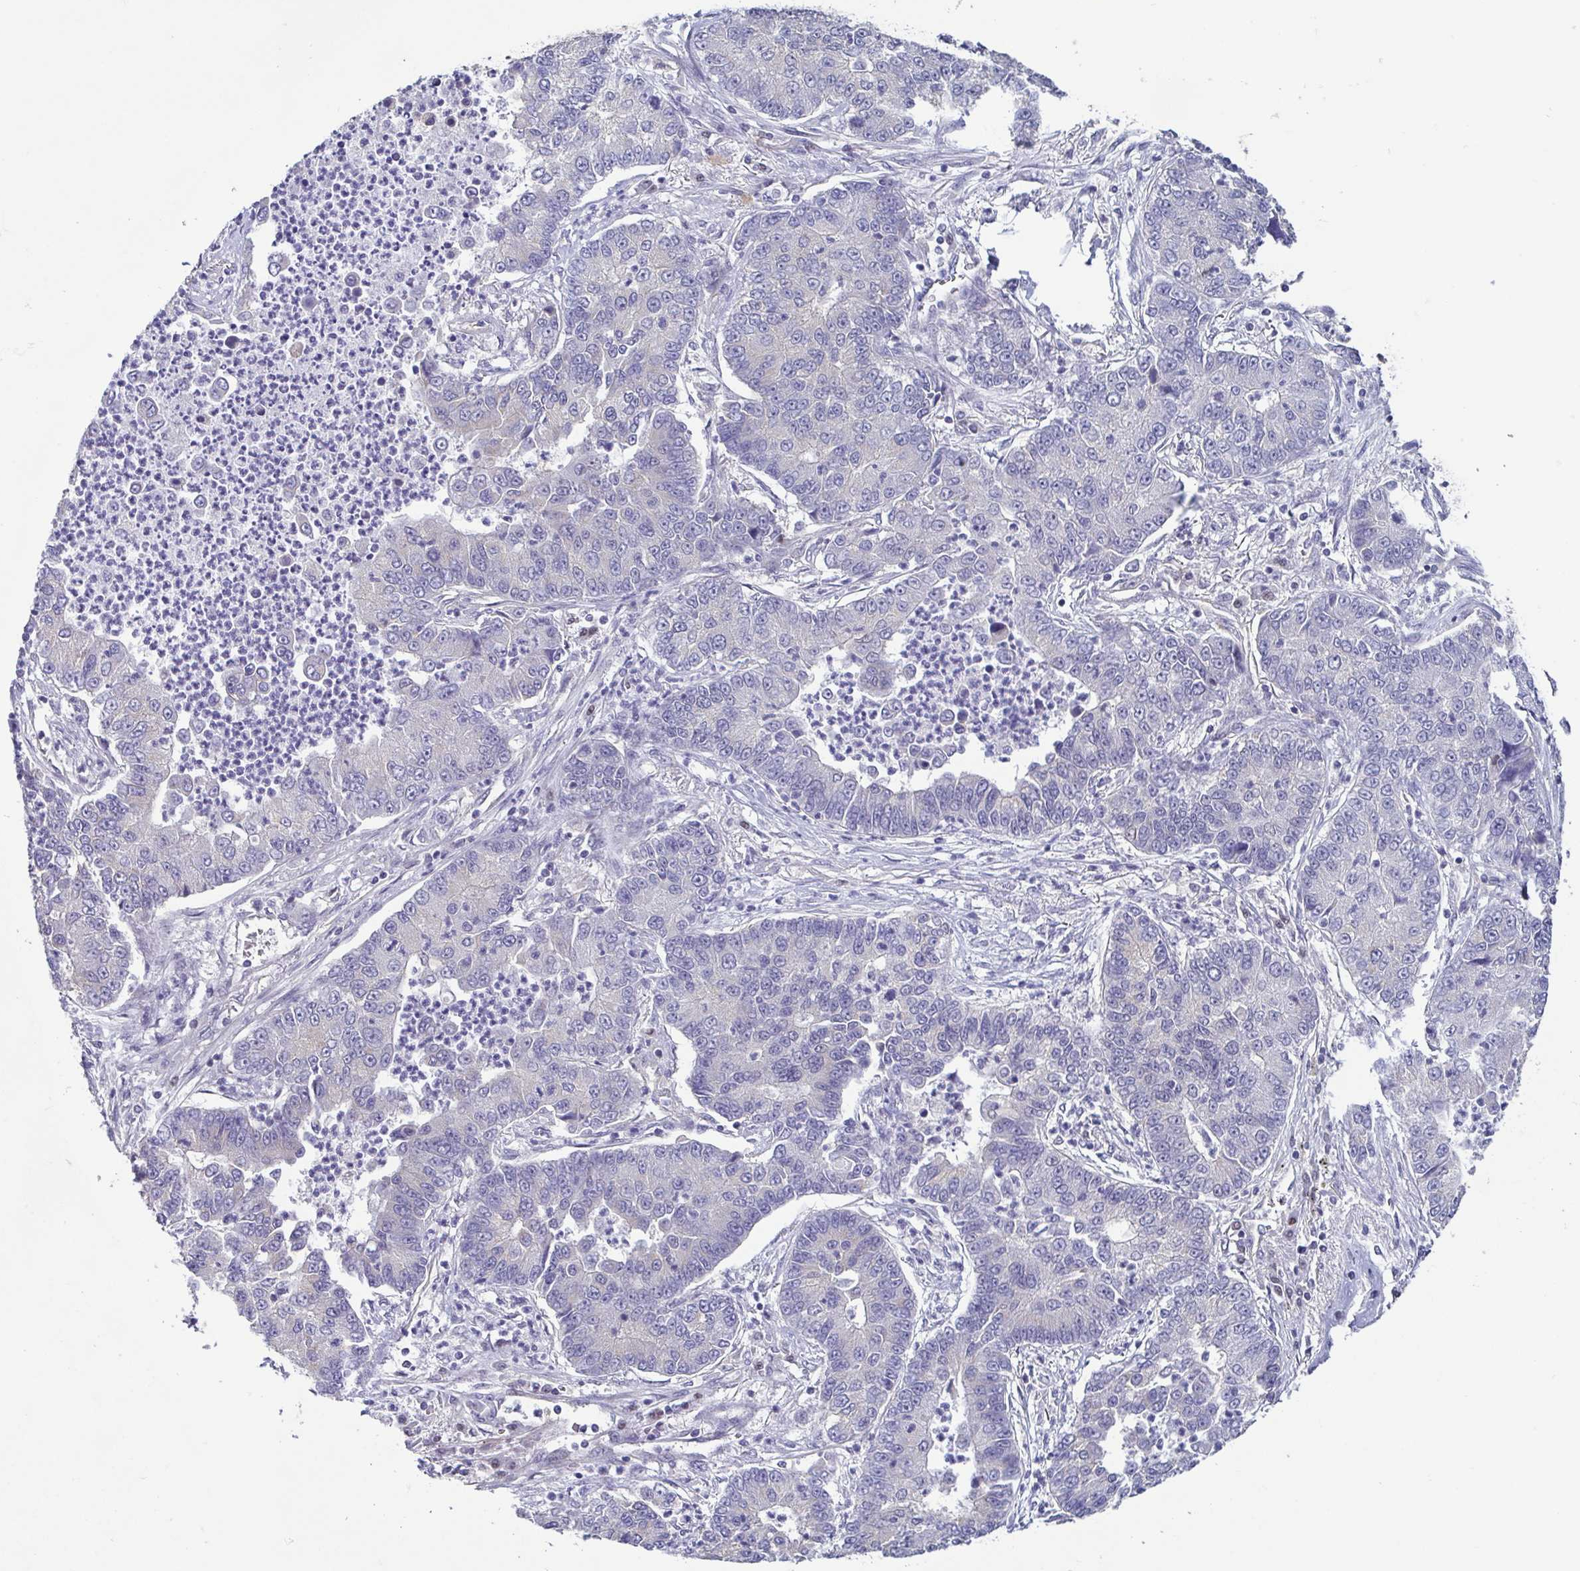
{"staining": {"intensity": "negative", "quantity": "none", "location": "none"}, "tissue": "lung cancer", "cell_type": "Tumor cells", "image_type": "cancer", "snomed": [{"axis": "morphology", "description": "Adenocarcinoma, NOS"}, {"axis": "topography", "description": "Lung"}], "caption": "Photomicrograph shows no significant protein positivity in tumor cells of lung adenocarcinoma.", "gene": "UBE2Q1", "patient": {"sex": "female", "age": 57}}